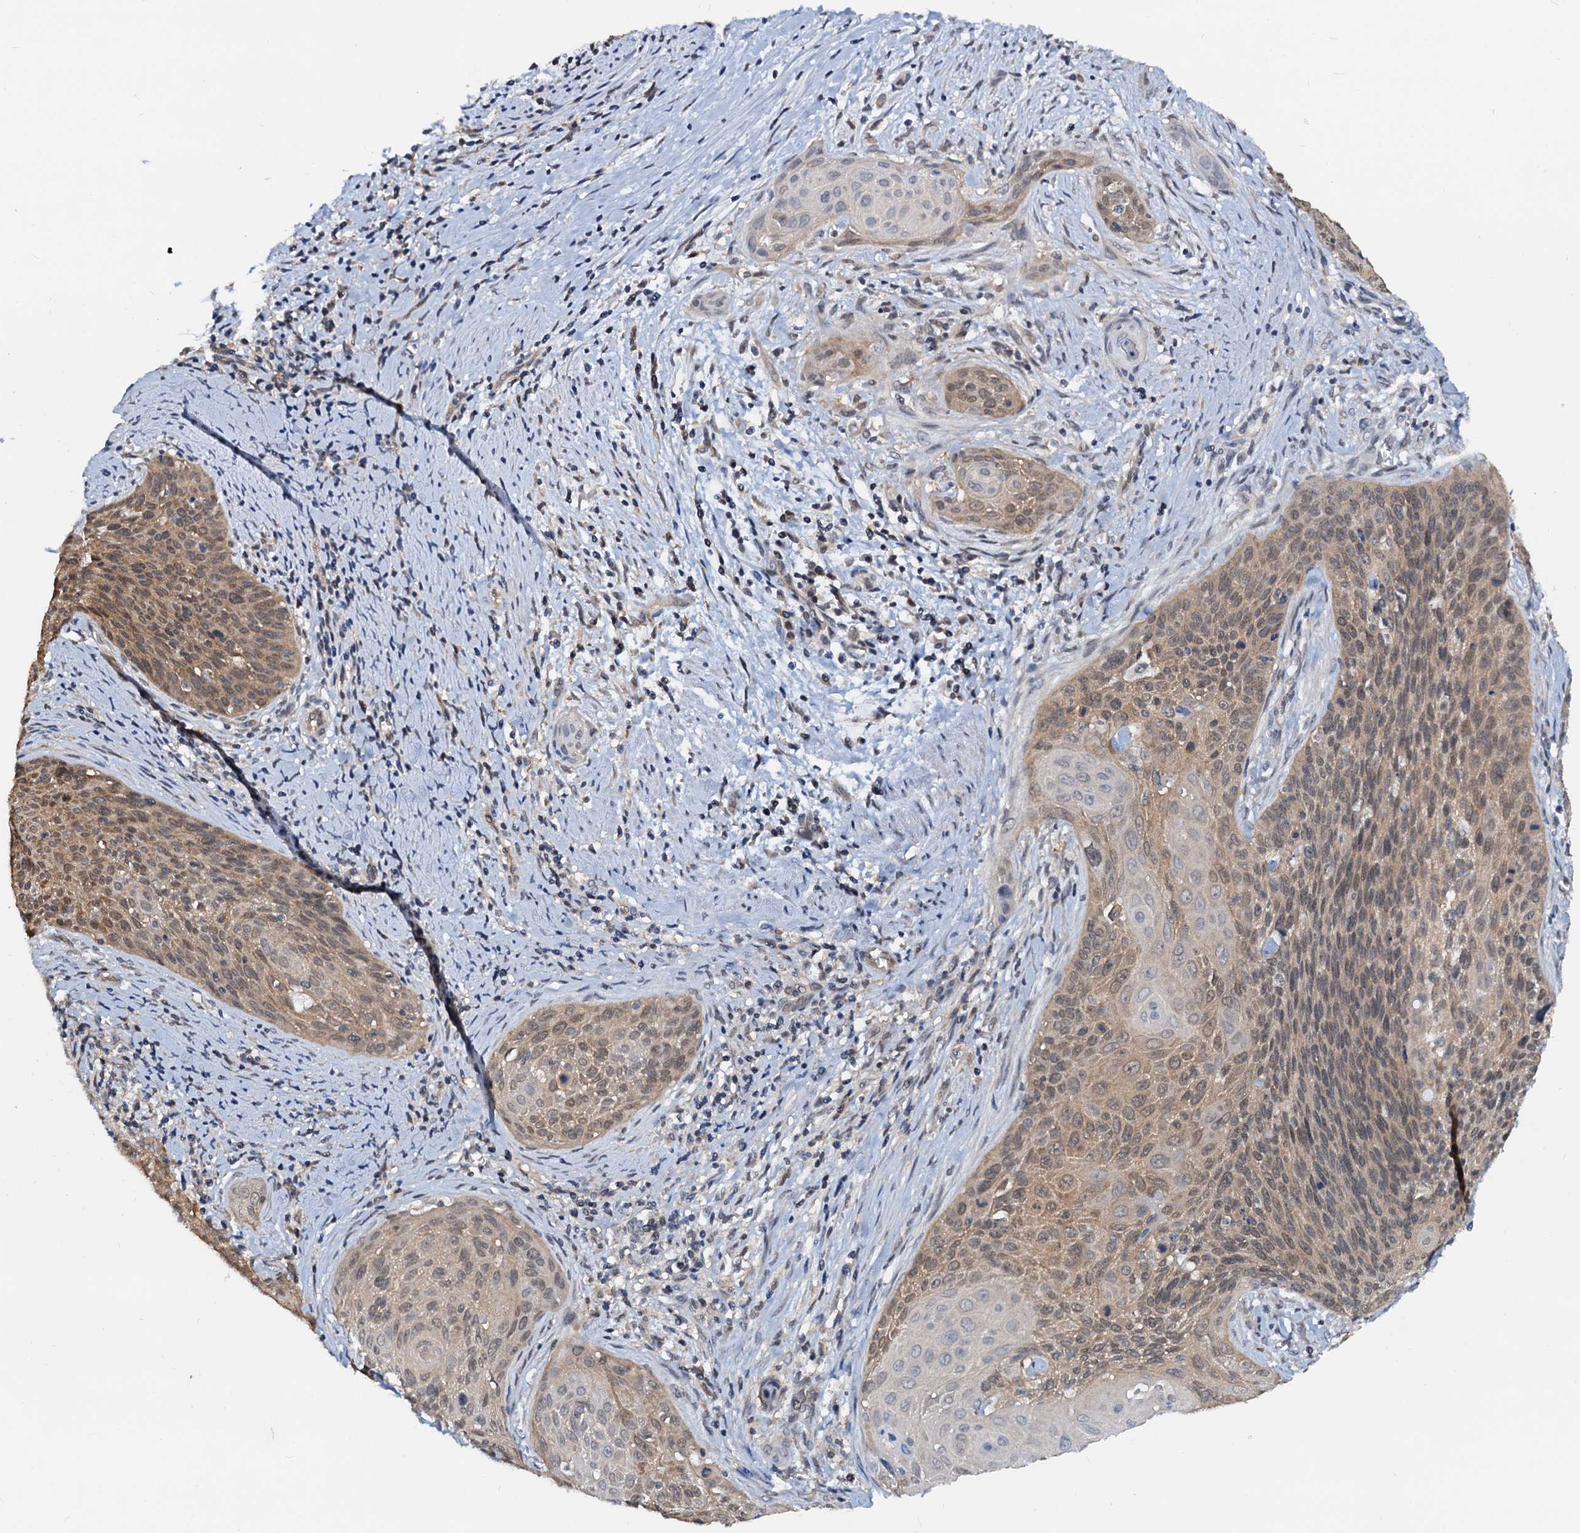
{"staining": {"intensity": "moderate", "quantity": ">75%", "location": "cytoplasmic/membranous,nuclear"}, "tissue": "cervical cancer", "cell_type": "Tumor cells", "image_type": "cancer", "snomed": [{"axis": "morphology", "description": "Squamous cell carcinoma, NOS"}, {"axis": "topography", "description": "Cervix"}], "caption": "Cervical cancer (squamous cell carcinoma) was stained to show a protein in brown. There is medium levels of moderate cytoplasmic/membranous and nuclear expression in approximately >75% of tumor cells. The staining was performed using DAB (3,3'-diaminobenzidine) to visualize the protein expression in brown, while the nuclei were stained in blue with hematoxylin (Magnification: 20x).", "gene": "PTGES3", "patient": {"sex": "female", "age": 55}}